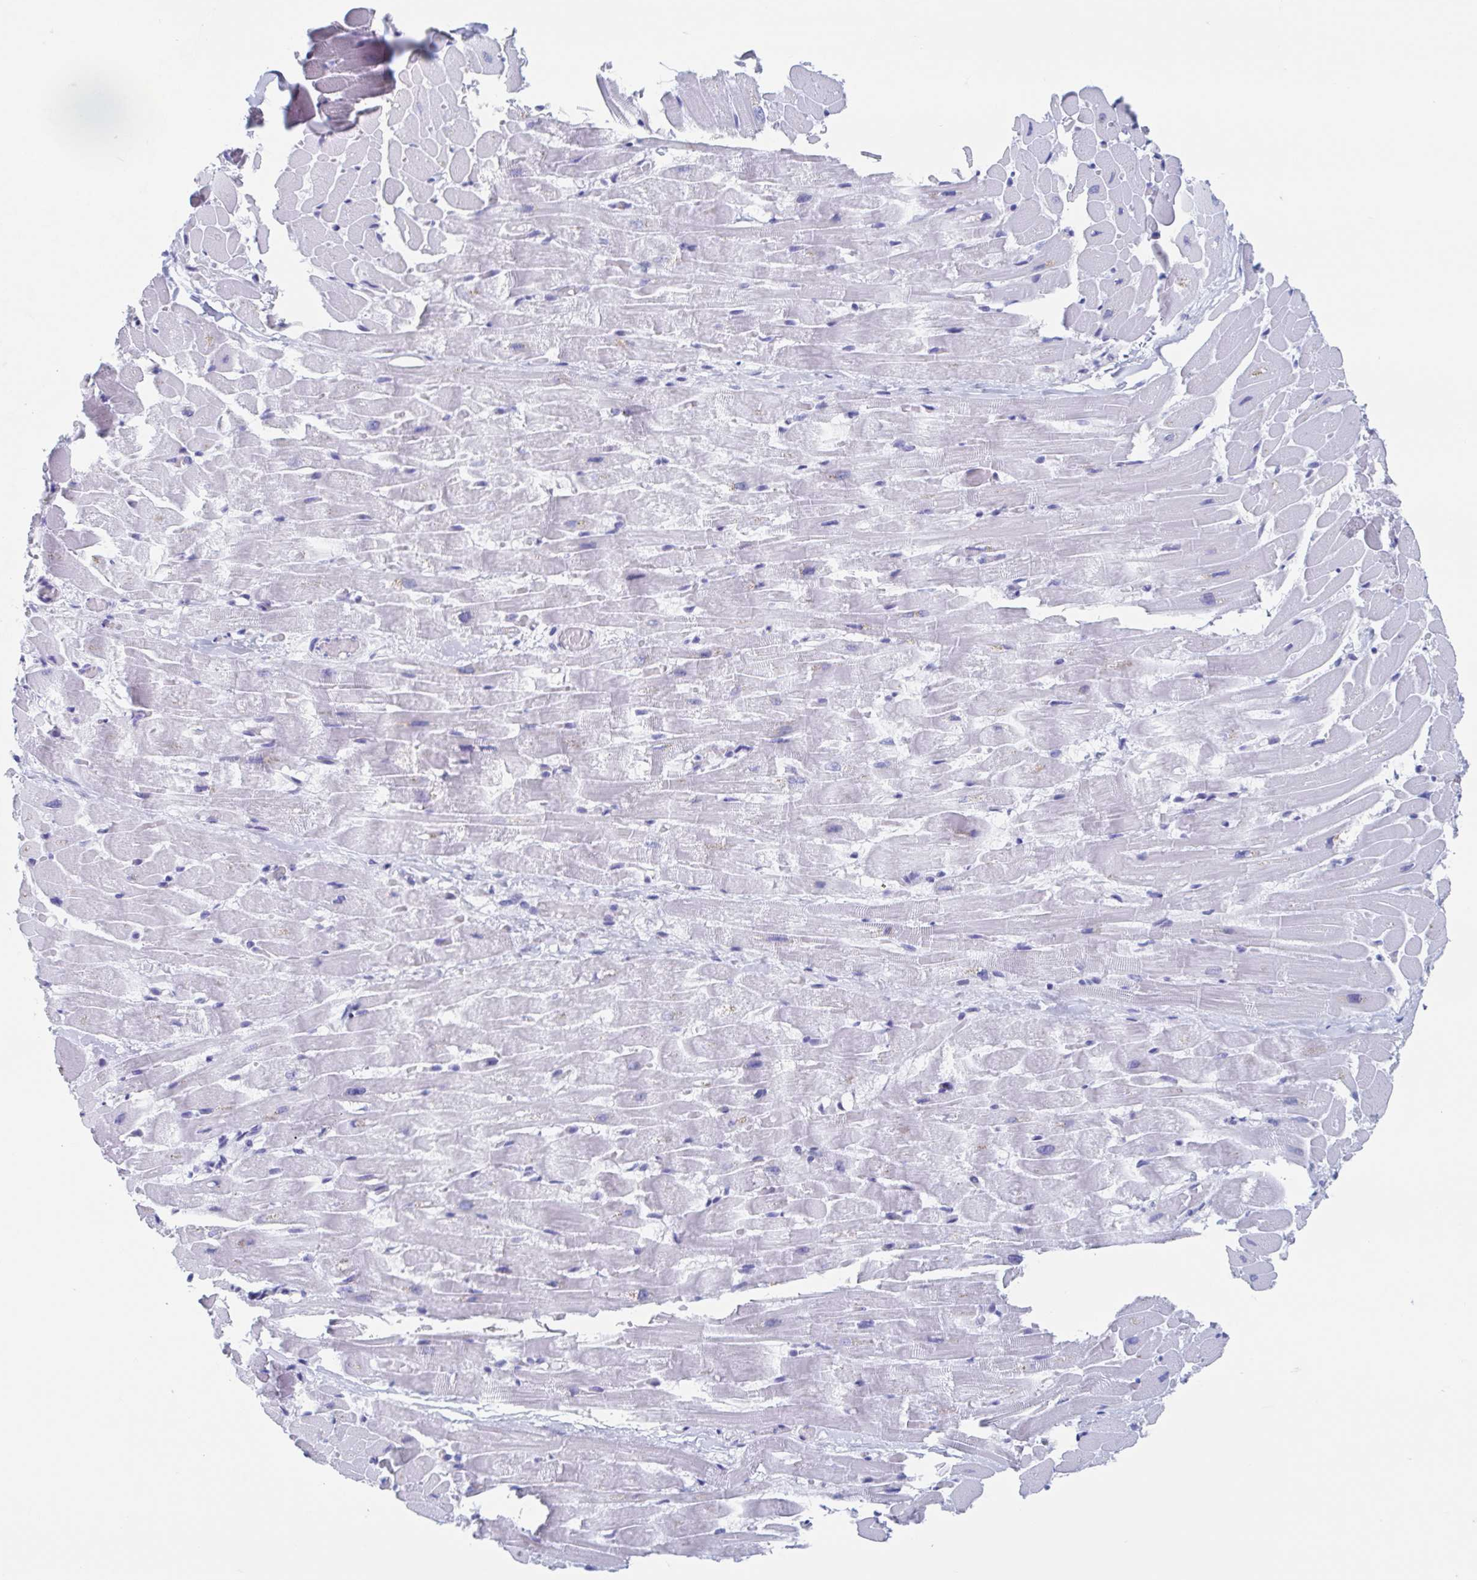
{"staining": {"intensity": "negative", "quantity": "none", "location": "none"}, "tissue": "heart muscle", "cell_type": "Cardiomyocytes", "image_type": "normal", "snomed": [{"axis": "morphology", "description": "Normal tissue, NOS"}, {"axis": "topography", "description": "Heart"}], "caption": "Micrograph shows no significant protein staining in cardiomyocytes of normal heart muscle. (Brightfield microscopy of DAB immunohistochemistry at high magnification).", "gene": "HDGFL1", "patient": {"sex": "male", "age": 37}}